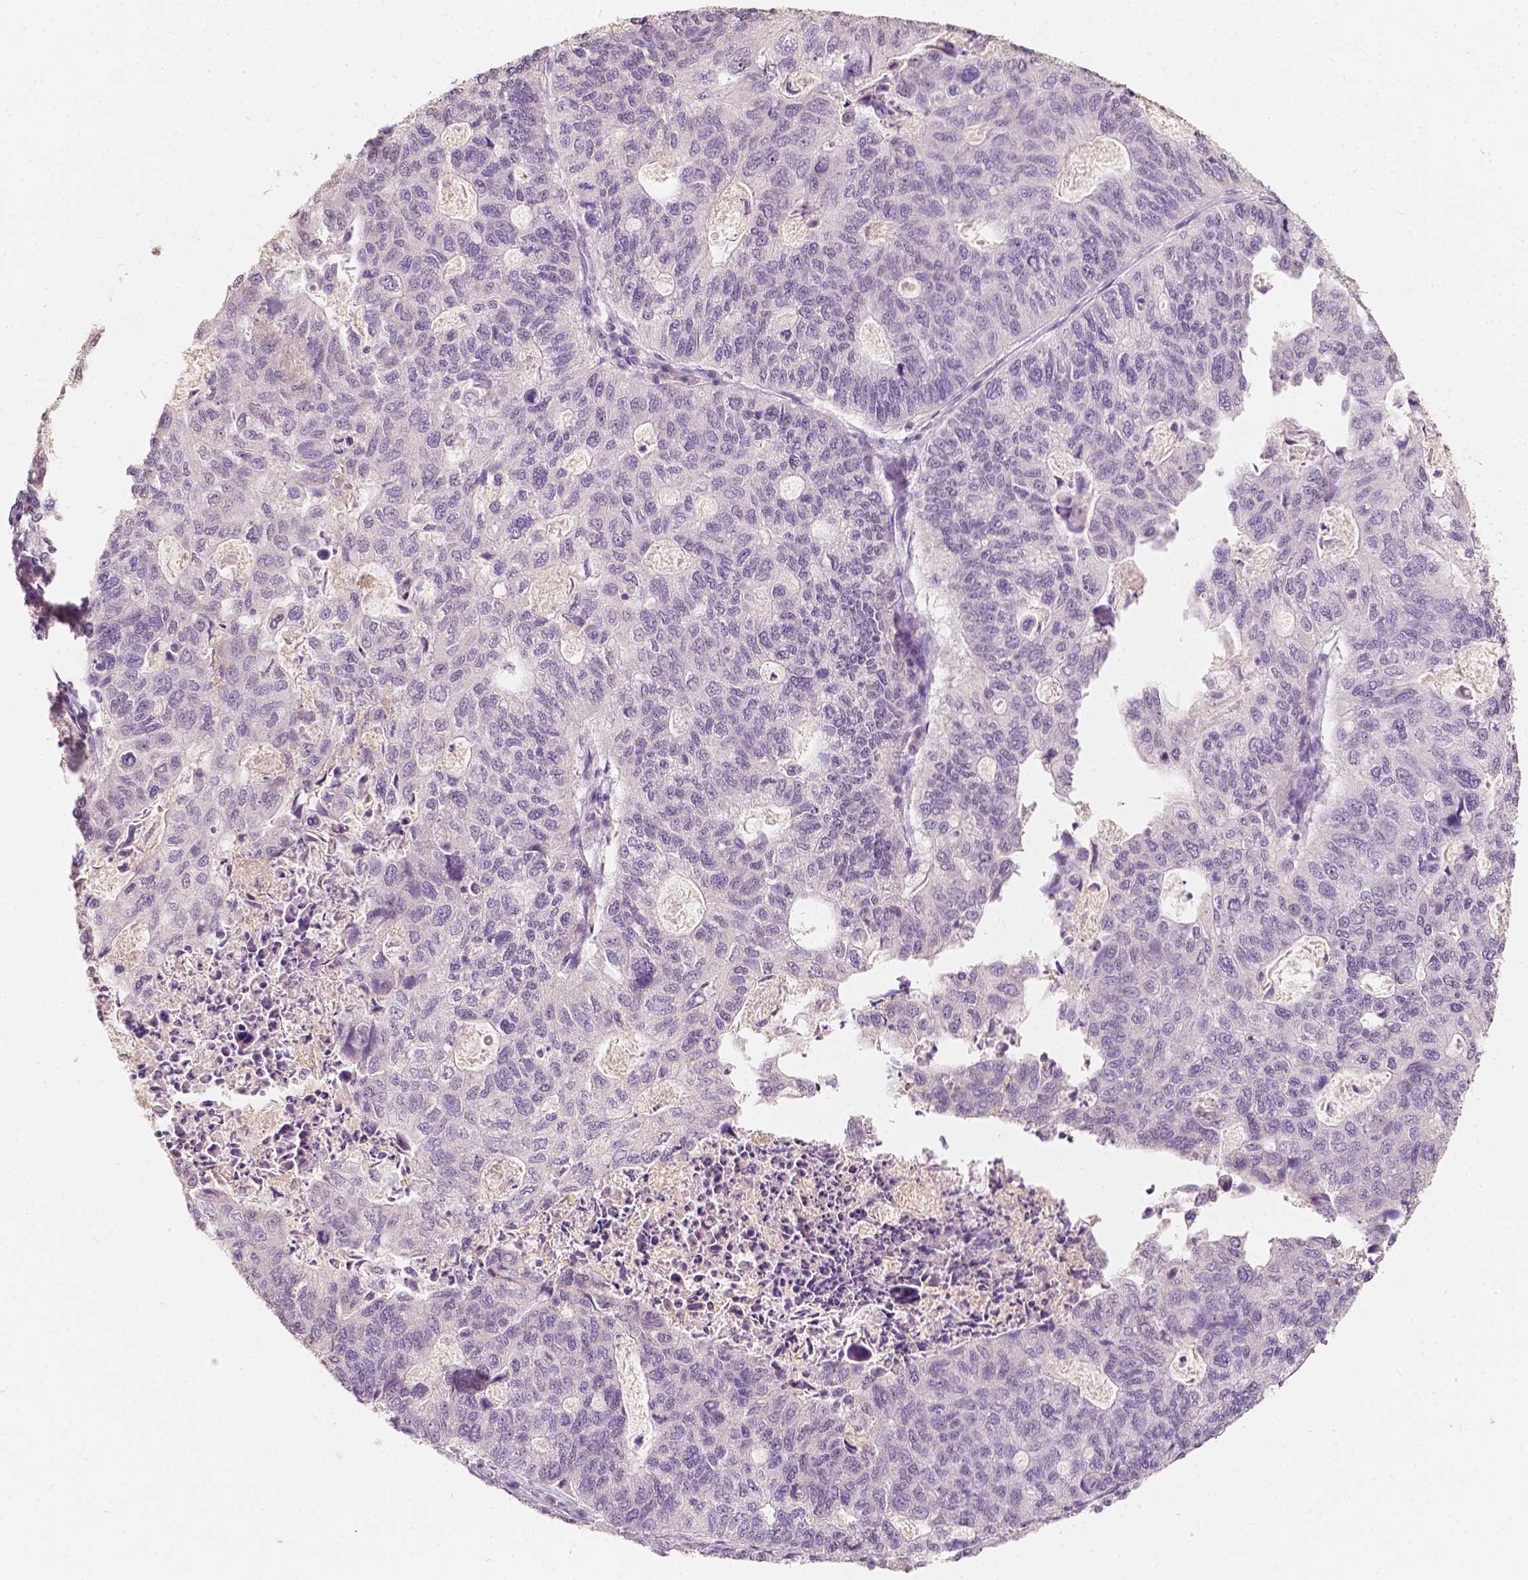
{"staining": {"intensity": "negative", "quantity": "none", "location": "none"}, "tissue": "stomach cancer", "cell_type": "Tumor cells", "image_type": "cancer", "snomed": [{"axis": "morphology", "description": "Adenocarcinoma, NOS"}, {"axis": "topography", "description": "Stomach, upper"}], "caption": "Tumor cells show no significant protein positivity in stomach adenocarcinoma. (Stains: DAB (3,3'-diaminobenzidine) IHC with hematoxylin counter stain, Microscopy: brightfield microscopy at high magnification).", "gene": "SOX15", "patient": {"sex": "female", "age": 67}}